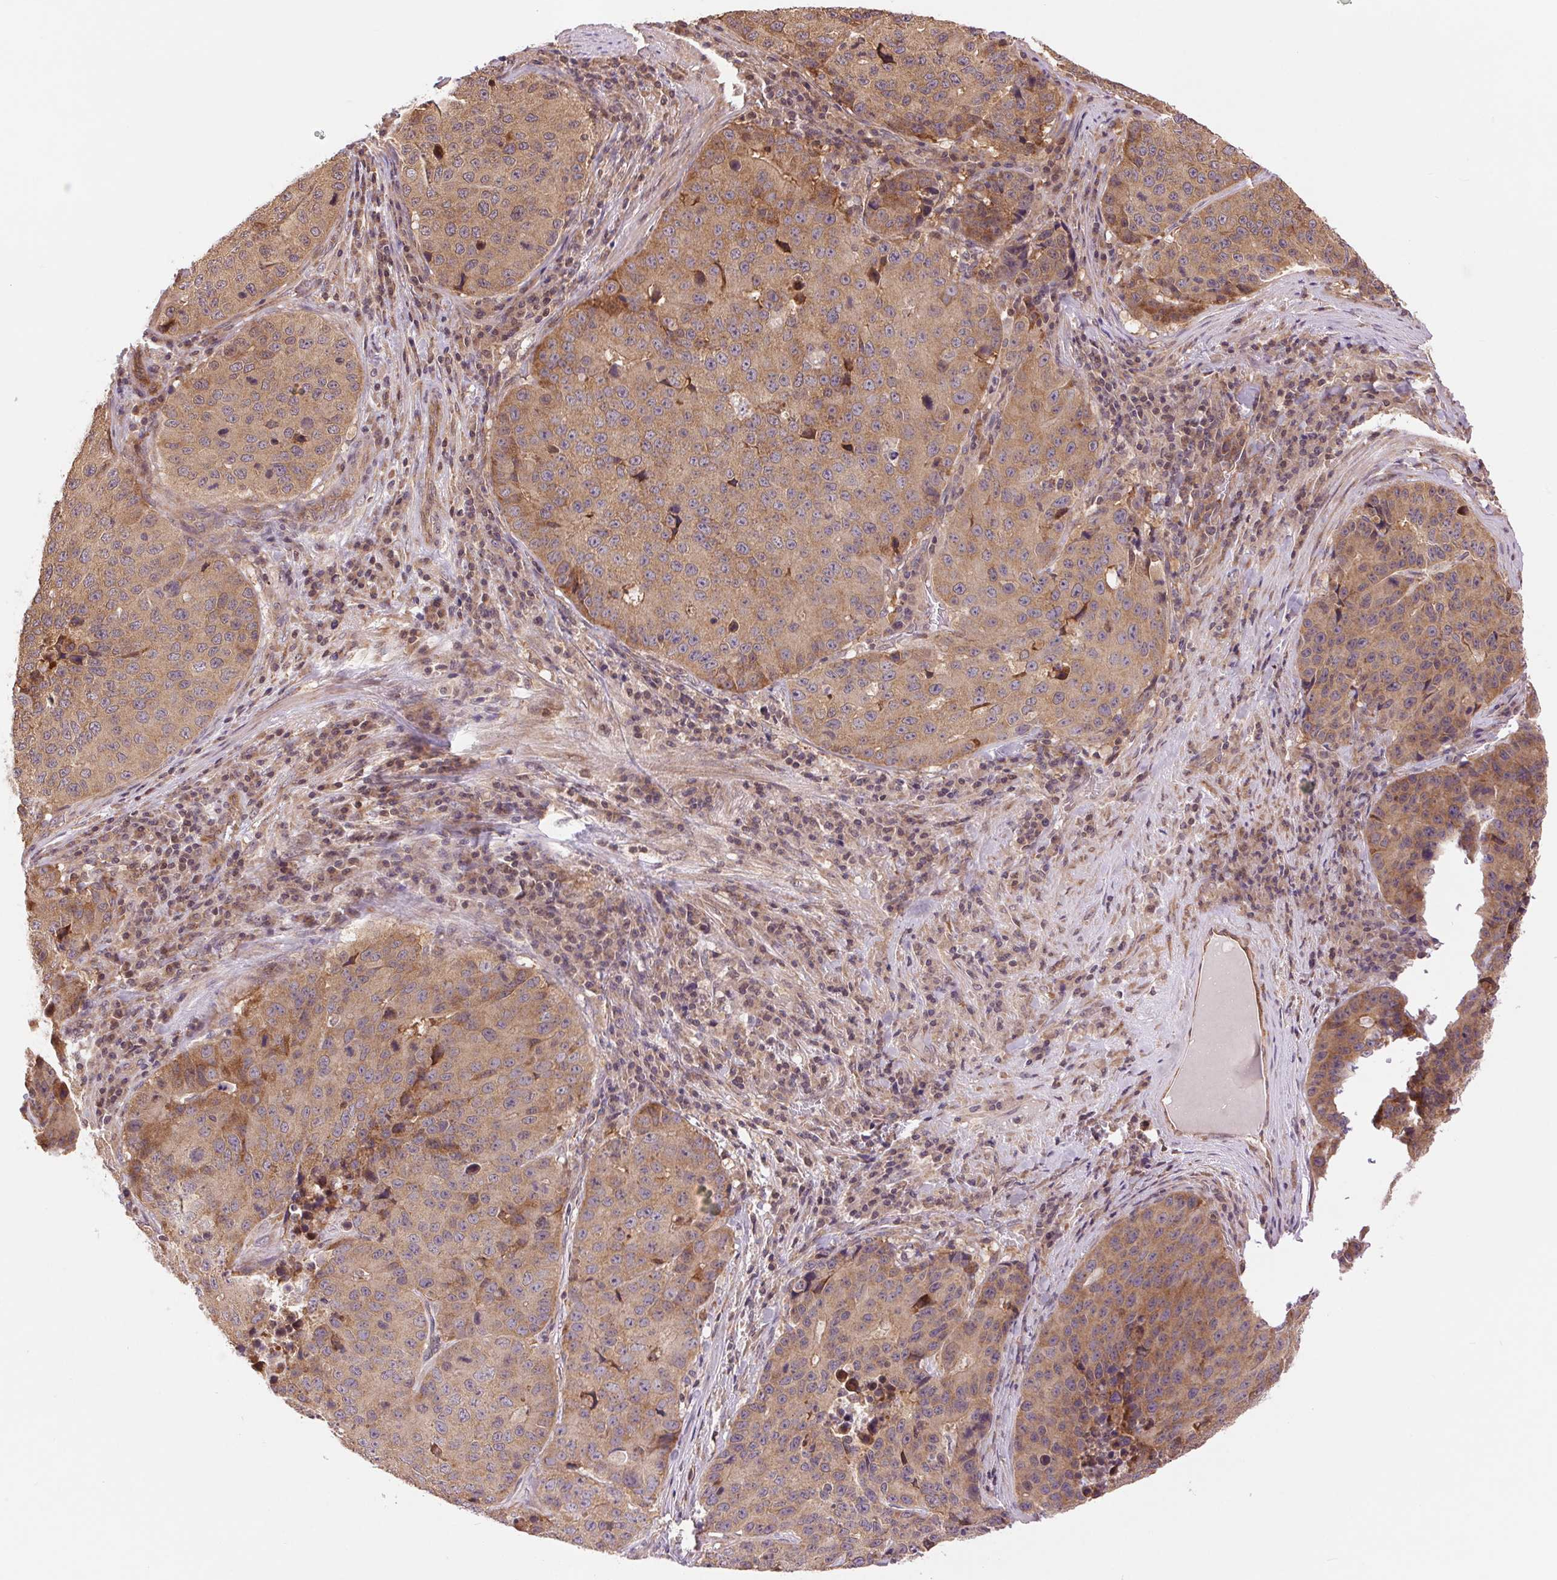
{"staining": {"intensity": "moderate", "quantity": ">75%", "location": "cytoplasmic/membranous"}, "tissue": "stomach cancer", "cell_type": "Tumor cells", "image_type": "cancer", "snomed": [{"axis": "morphology", "description": "Adenocarcinoma, NOS"}, {"axis": "topography", "description": "Stomach"}], "caption": "Immunohistochemistry of stomach adenocarcinoma reveals medium levels of moderate cytoplasmic/membranous positivity in approximately >75% of tumor cells. (DAB (3,3'-diaminobenzidine) IHC, brown staining for protein, blue staining for nuclei).", "gene": "BTF3L4", "patient": {"sex": "male", "age": 71}}